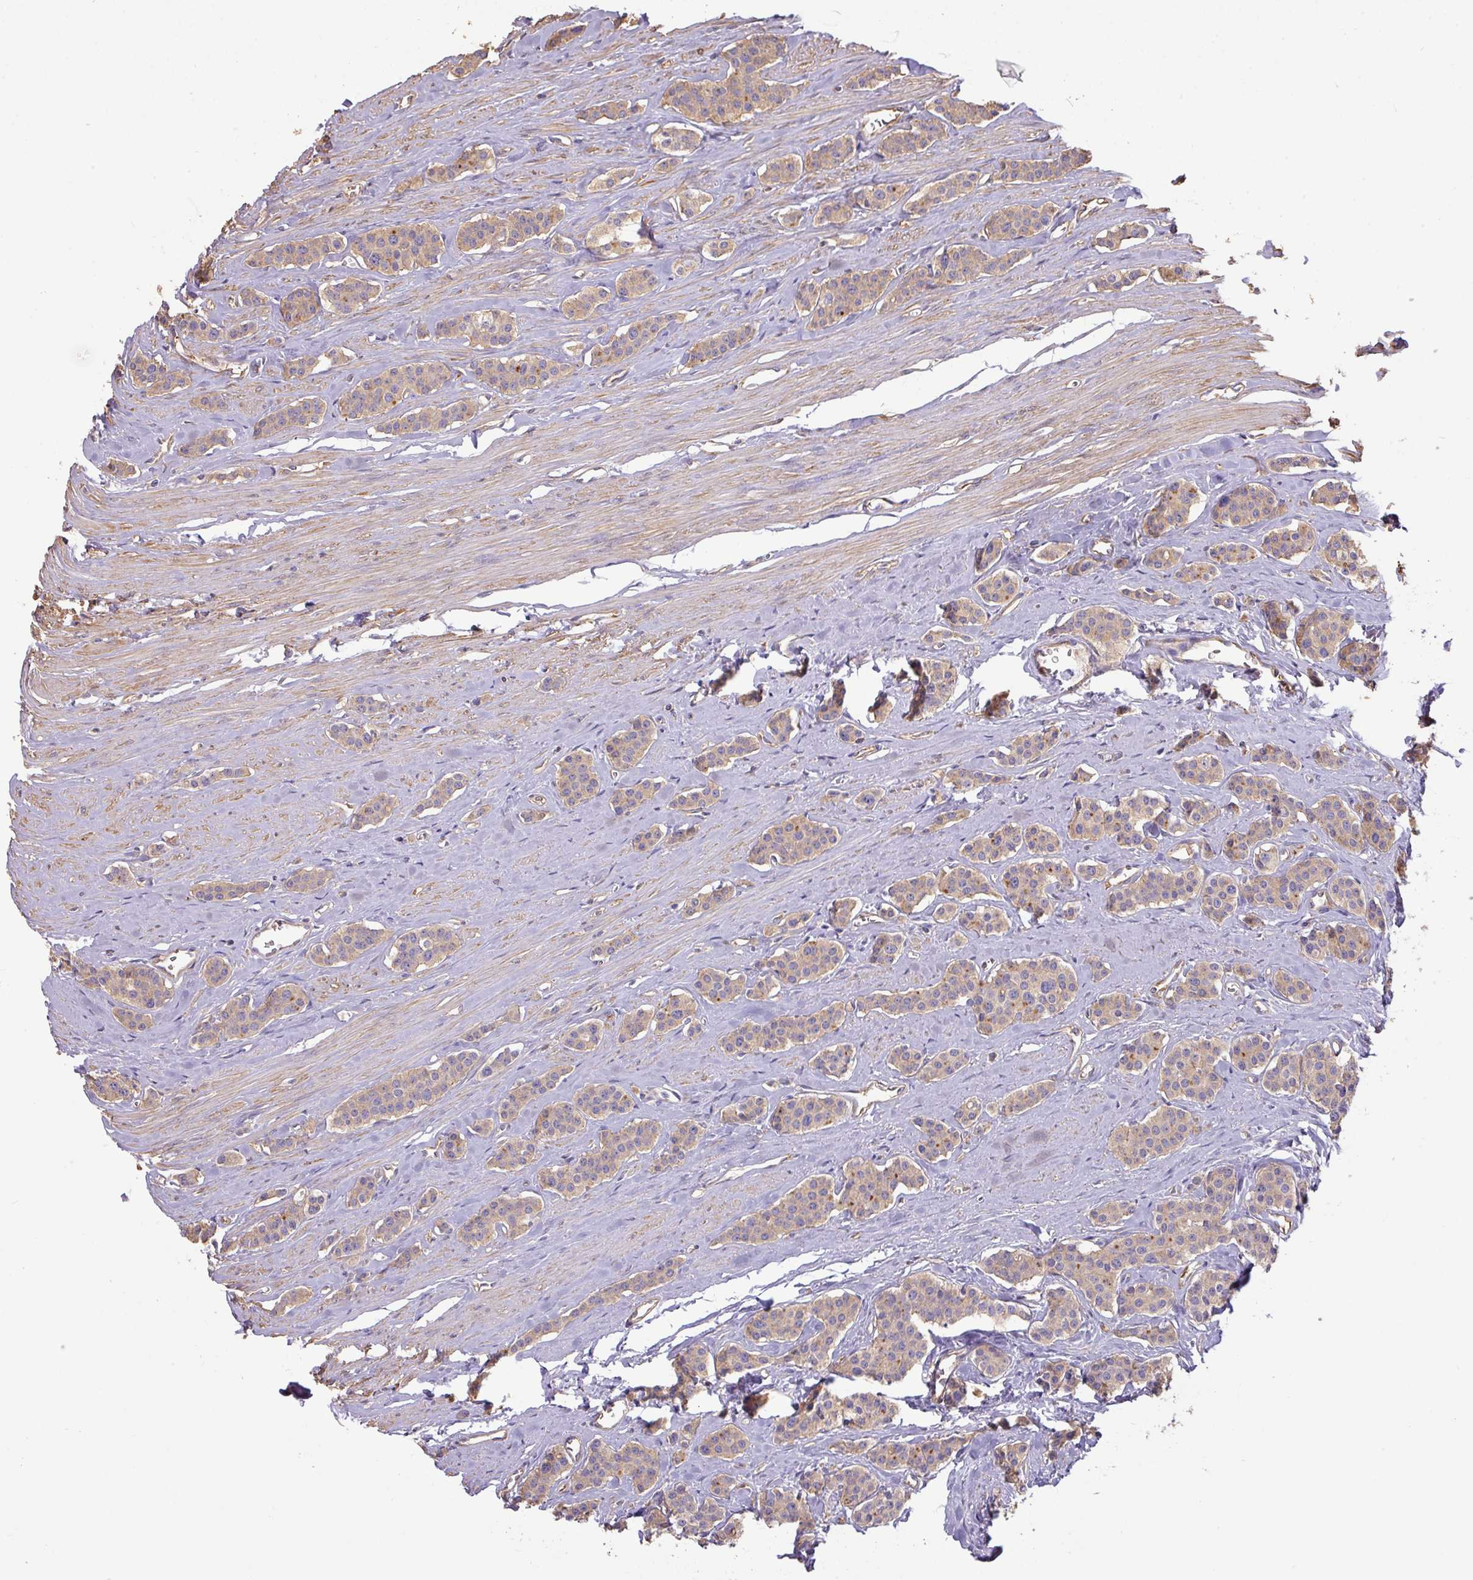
{"staining": {"intensity": "weak", "quantity": "25%-75%", "location": "cytoplasmic/membranous"}, "tissue": "carcinoid", "cell_type": "Tumor cells", "image_type": "cancer", "snomed": [{"axis": "morphology", "description": "Carcinoid, malignant, NOS"}, {"axis": "topography", "description": "Small intestine"}], "caption": "Protein expression analysis of carcinoid exhibits weak cytoplasmic/membranous expression in approximately 25%-75% of tumor cells.", "gene": "CALML4", "patient": {"sex": "male", "age": 60}}